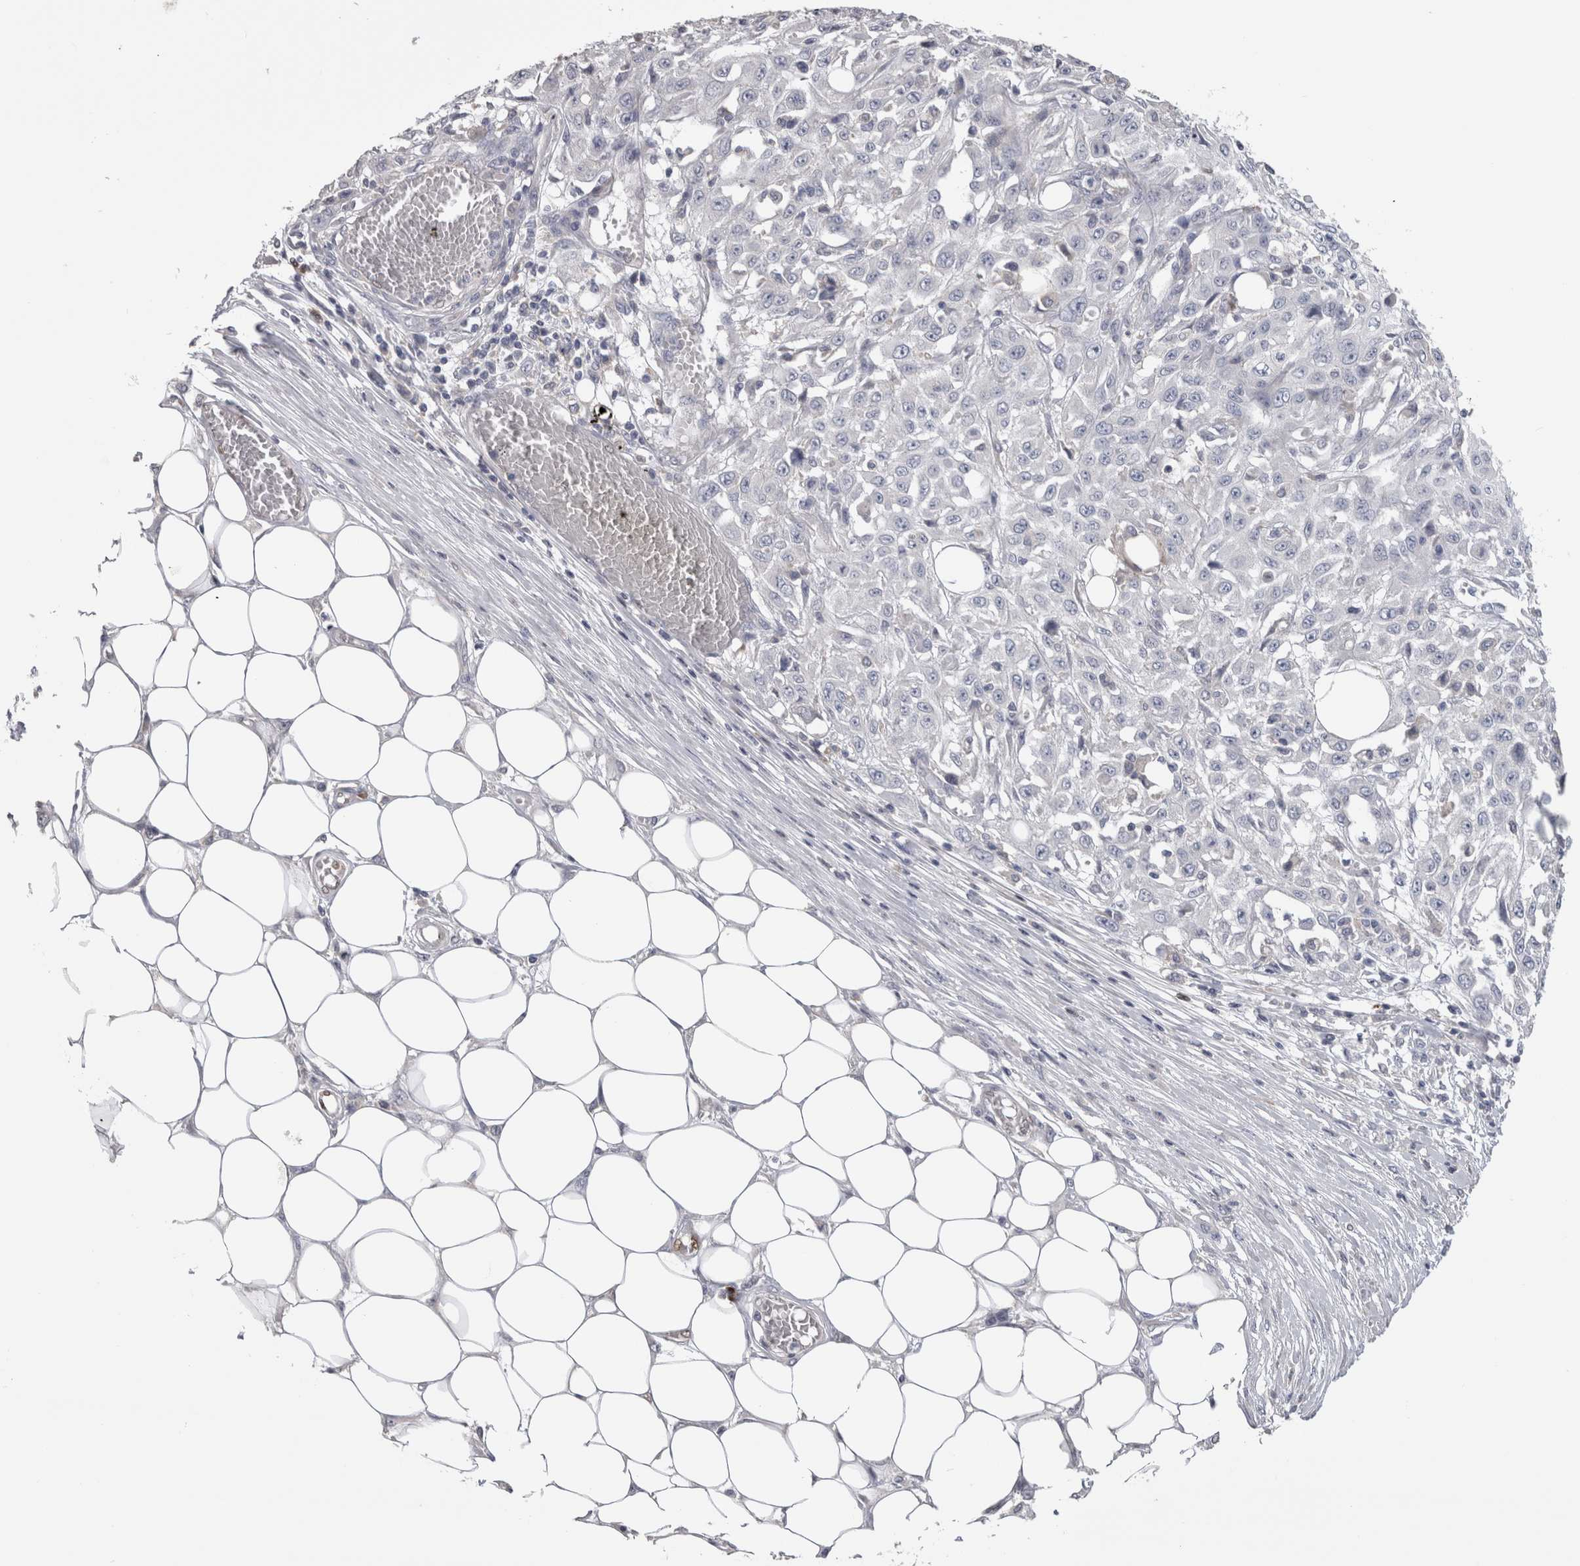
{"staining": {"intensity": "negative", "quantity": "none", "location": "none"}, "tissue": "skin cancer", "cell_type": "Tumor cells", "image_type": "cancer", "snomed": [{"axis": "morphology", "description": "Squamous cell carcinoma, NOS"}, {"axis": "morphology", "description": "Squamous cell carcinoma, metastatic, NOS"}, {"axis": "topography", "description": "Skin"}, {"axis": "topography", "description": "Lymph node"}], "caption": "Immunohistochemical staining of human skin cancer shows no significant expression in tumor cells.", "gene": "IL33", "patient": {"sex": "male", "age": 75}}